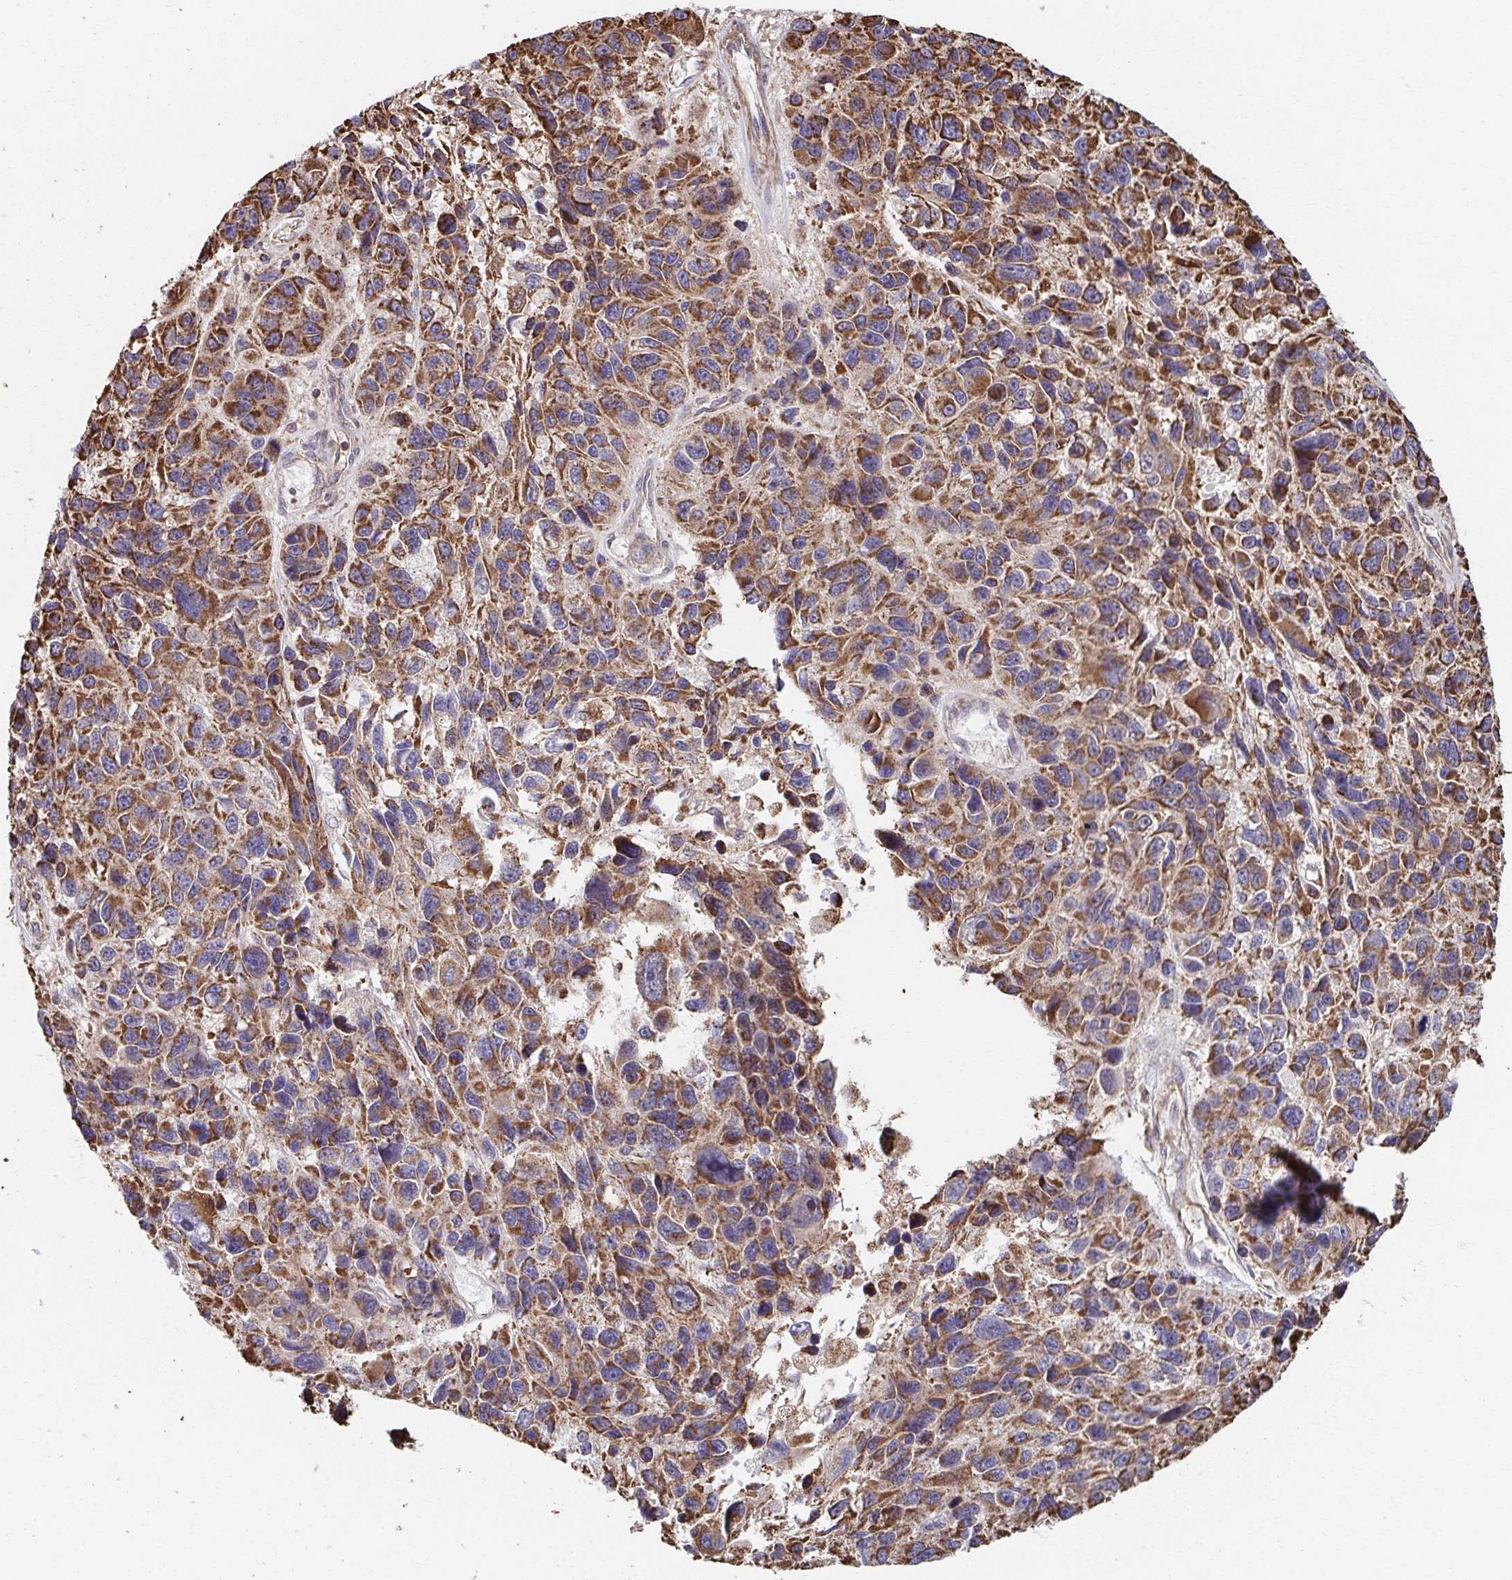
{"staining": {"intensity": "moderate", "quantity": ">75%", "location": "cytoplasmic/membranous"}, "tissue": "melanoma", "cell_type": "Tumor cells", "image_type": "cancer", "snomed": [{"axis": "morphology", "description": "Malignant melanoma, NOS"}, {"axis": "topography", "description": "Skin"}], "caption": "The micrograph reveals a brown stain indicating the presence of a protein in the cytoplasmic/membranous of tumor cells in melanoma. Using DAB (brown) and hematoxylin (blue) stains, captured at high magnification using brightfield microscopy.", "gene": "KLHL34", "patient": {"sex": "male", "age": 53}}